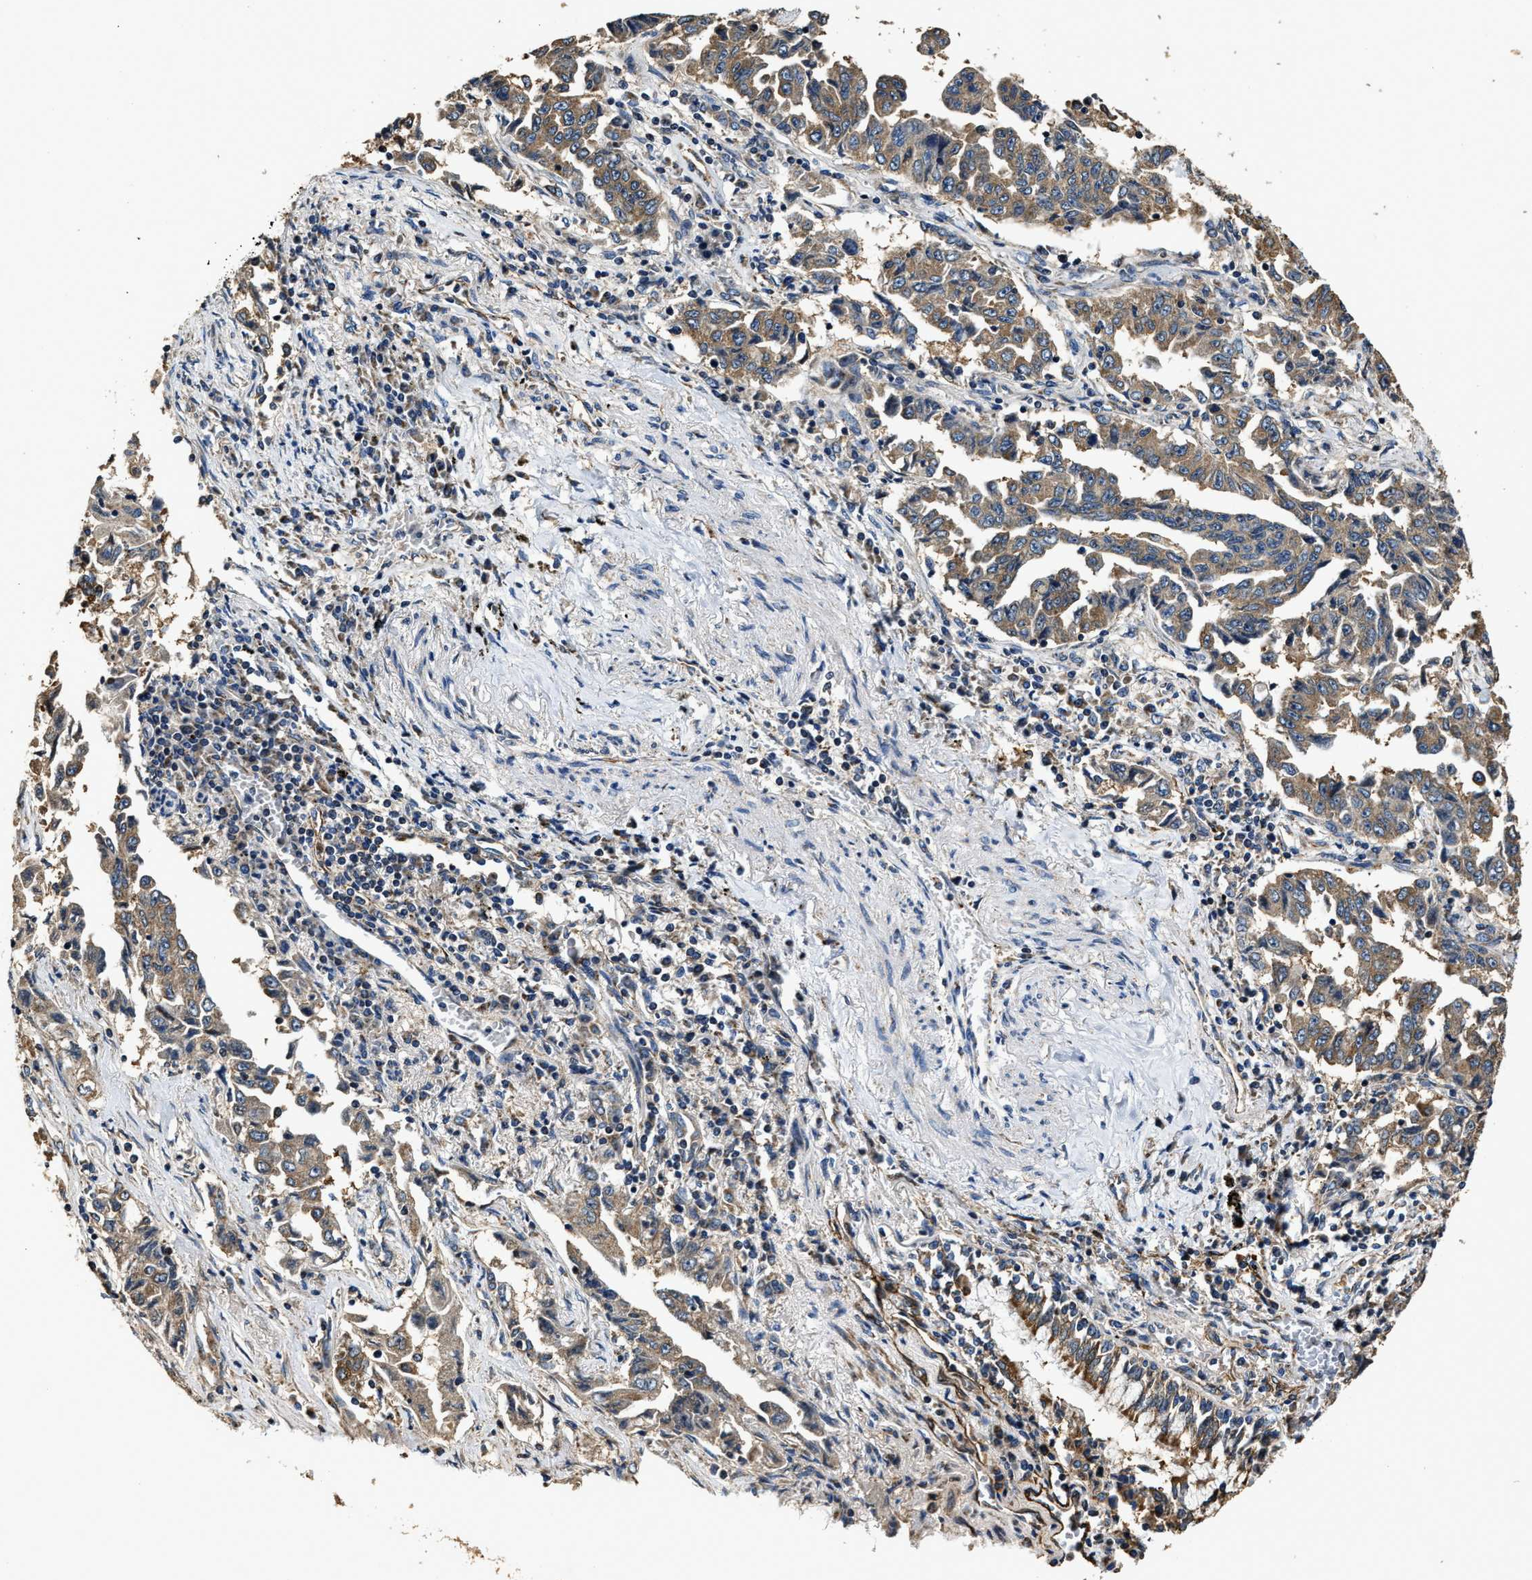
{"staining": {"intensity": "moderate", "quantity": ">75%", "location": "cytoplasmic/membranous"}, "tissue": "lung cancer", "cell_type": "Tumor cells", "image_type": "cancer", "snomed": [{"axis": "morphology", "description": "Adenocarcinoma, NOS"}, {"axis": "topography", "description": "Lung"}], "caption": "Approximately >75% of tumor cells in lung cancer demonstrate moderate cytoplasmic/membranous protein positivity as visualized by brown immunohistochemical staining.", "gene": "GFRA3", "patient": {"sex": "female", "age": 51}}